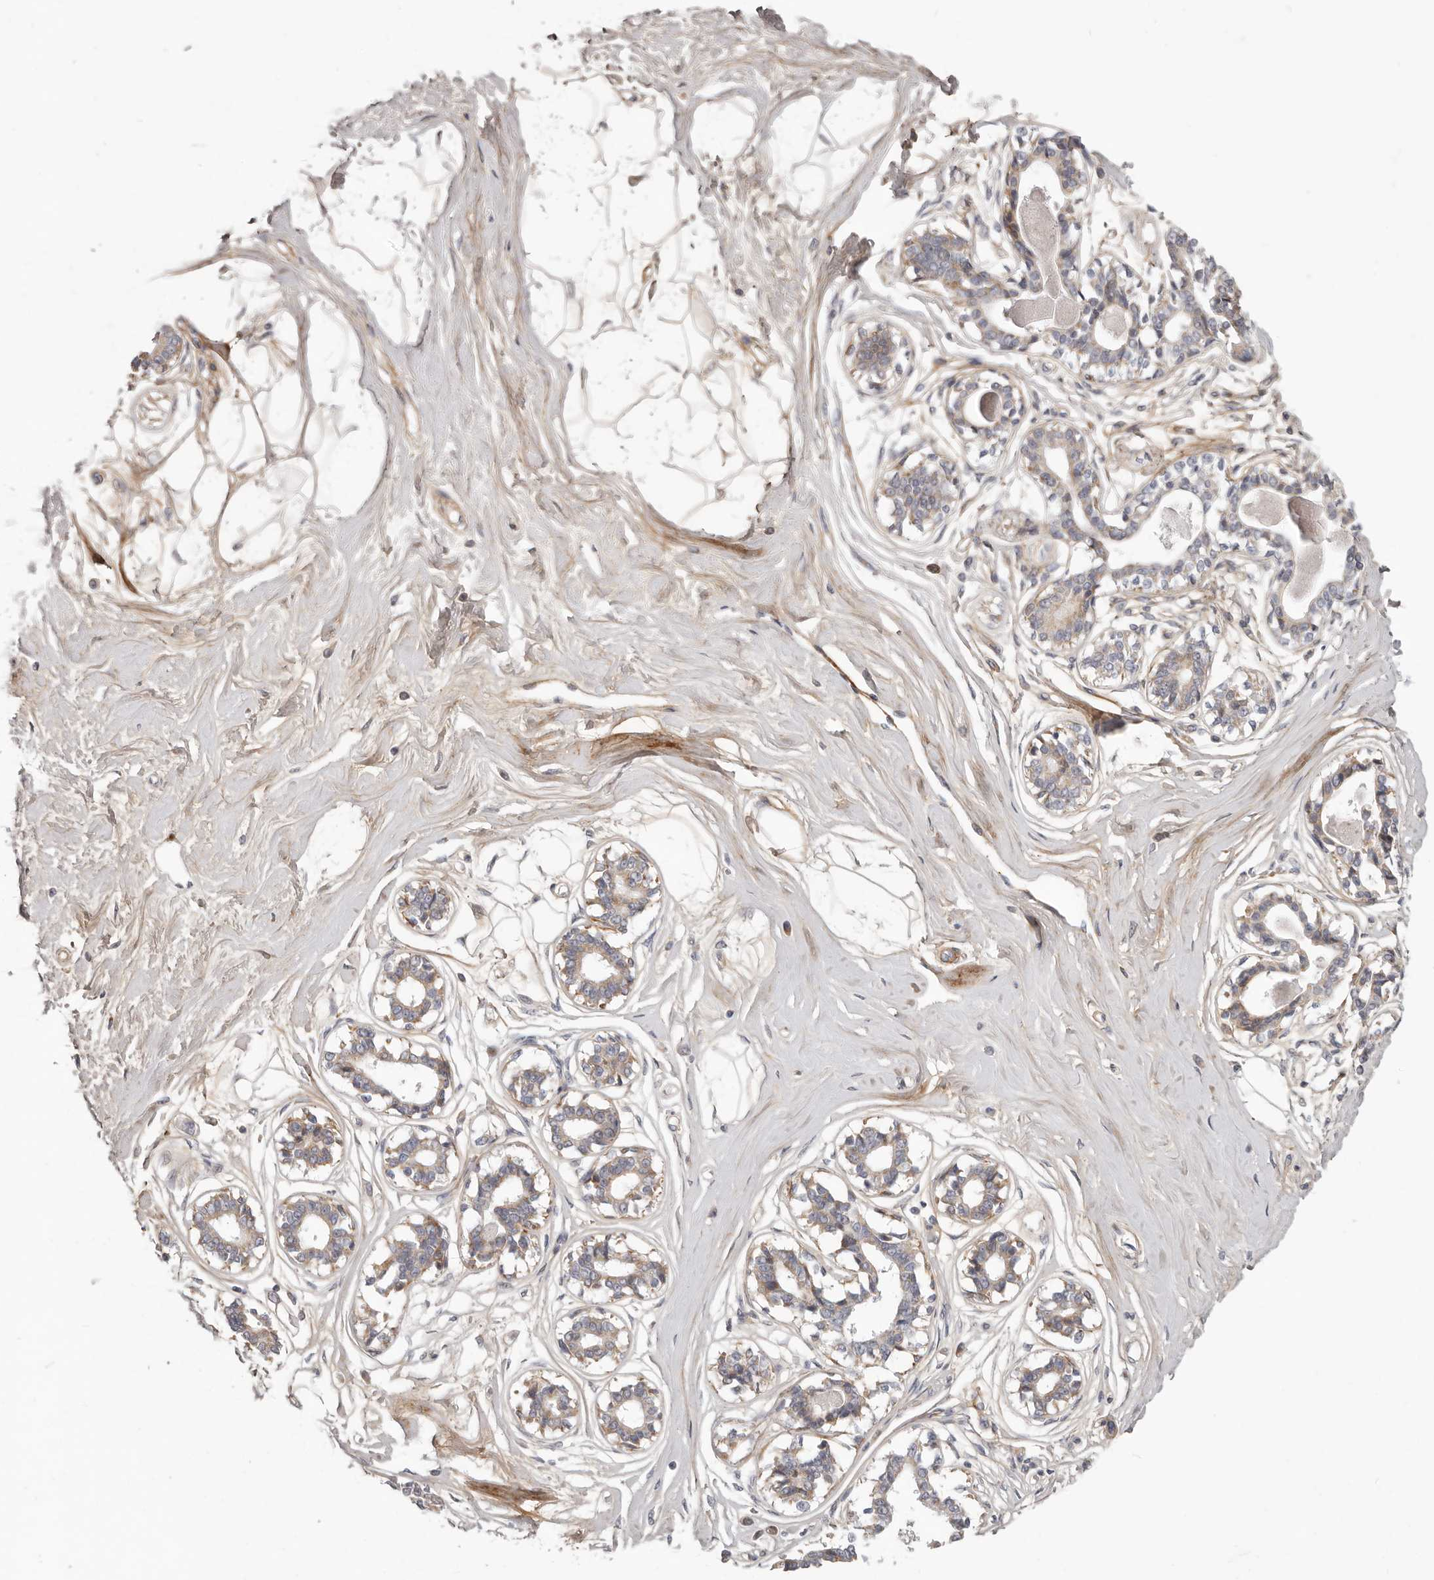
{"staining": {"intensity": "negative", "quantity": "none", "location": "none"}, "tissue": "breast", "cell_type": "Adipocytes", "image_type": "normal", "snomed": [{"axis": "morphology", "description": "Normal tissue, NOS"}, {"axis": "topography", "description": "Breast"}], "caption": "A micrograph of human breast is negative for staining in adipocytes. The staining is performed using DAB (3,3'-diaminobenzidine) brown chromogen with nuclei counter-stained in using hematoxylin.", "gene": "MRPS10", "patient": {"sex": "female", "age": 45}}